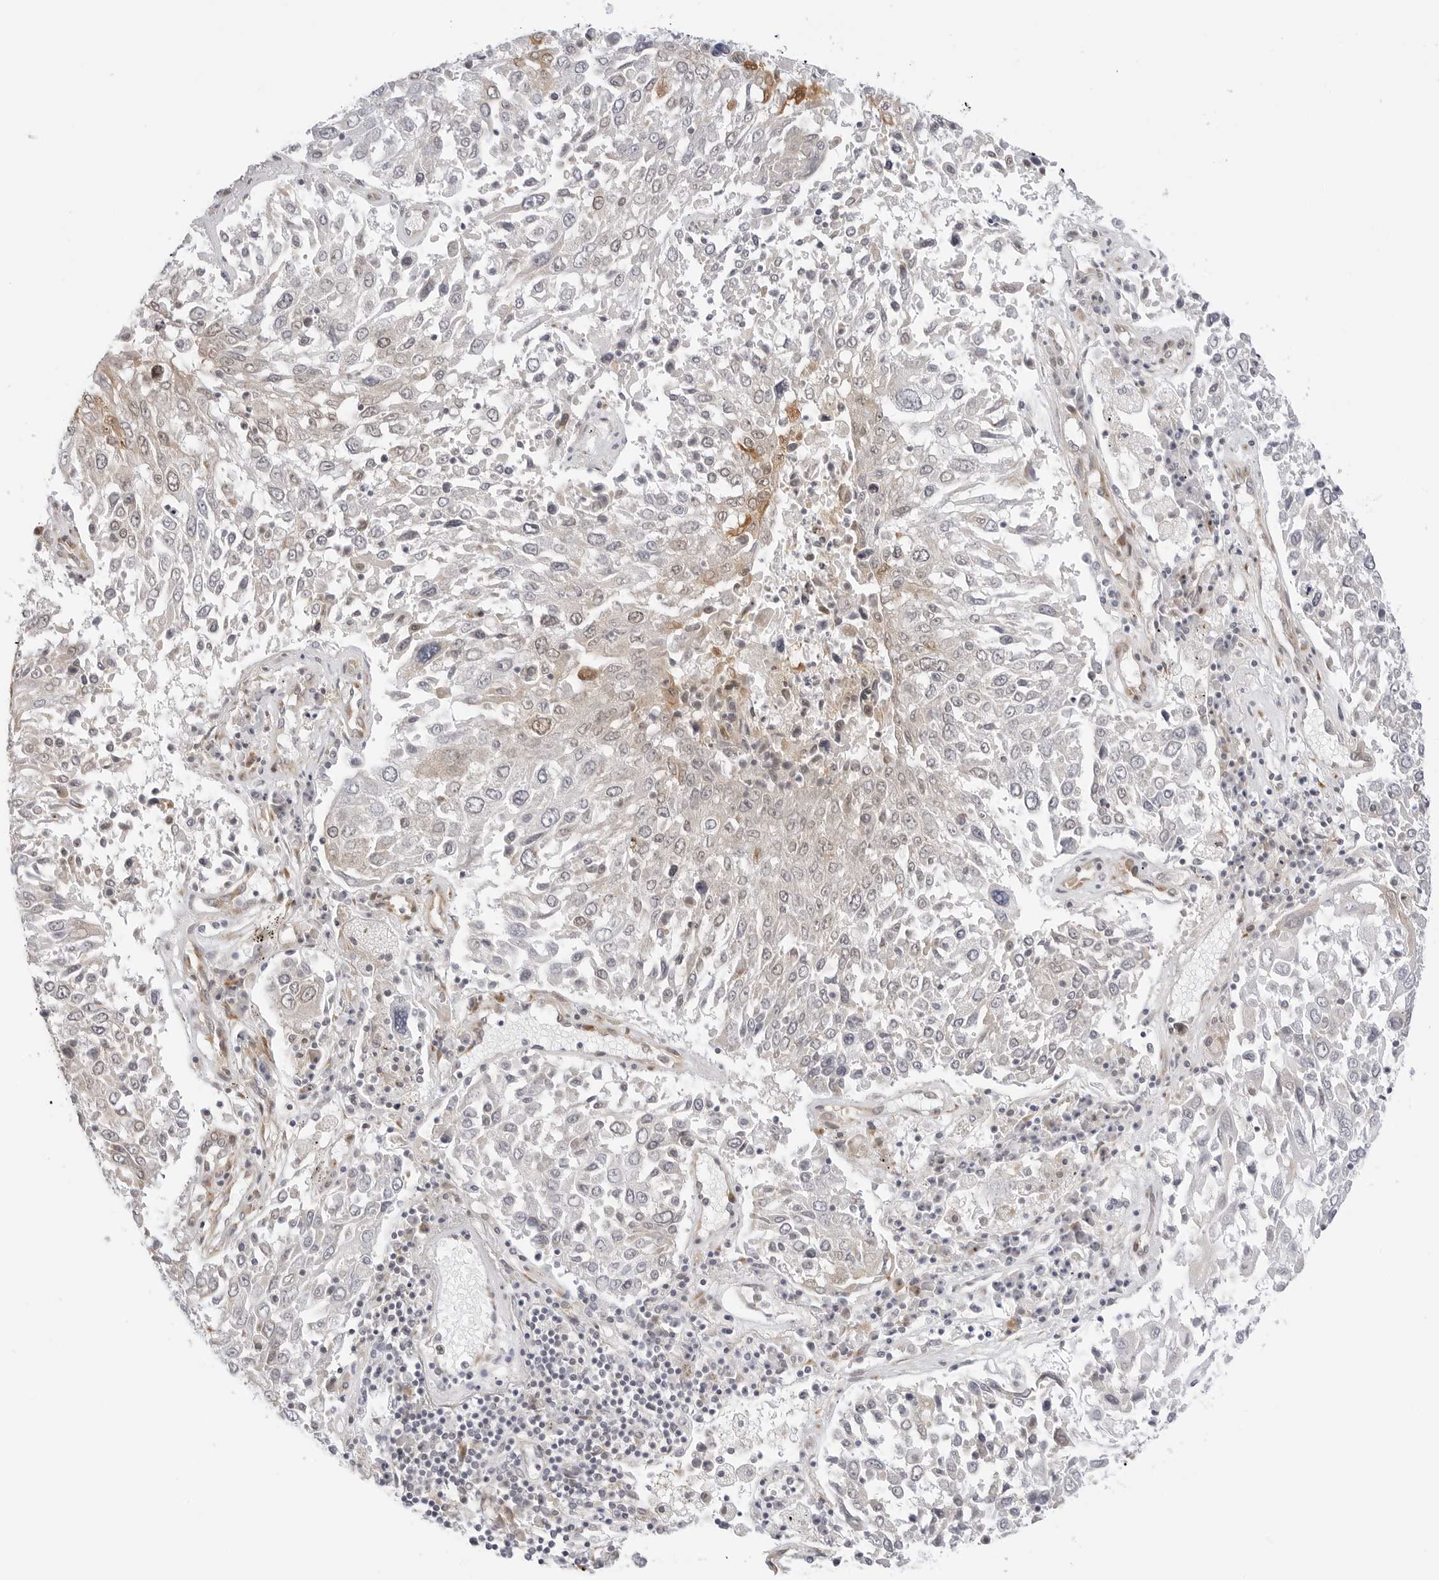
{"staining": {"intensity": "weak", "quantity": "<25%", "location": "cytoplasmic/membranous"}, "tissue": "lung cancer", "cell_type": "Tumor cells", "image_type": "cancer", "snomed": [{"axis": "morphology", "description": "Squamous cell carcinoma, NOS"}, {"axis": "topography", "description": "Lung"}], "caption": "Tumor cells are negative for protein expression in human lung cancer (squamous cell carcinoma).", "gene": "TCP1", "patient": {"sex": "male", "age": 65}}